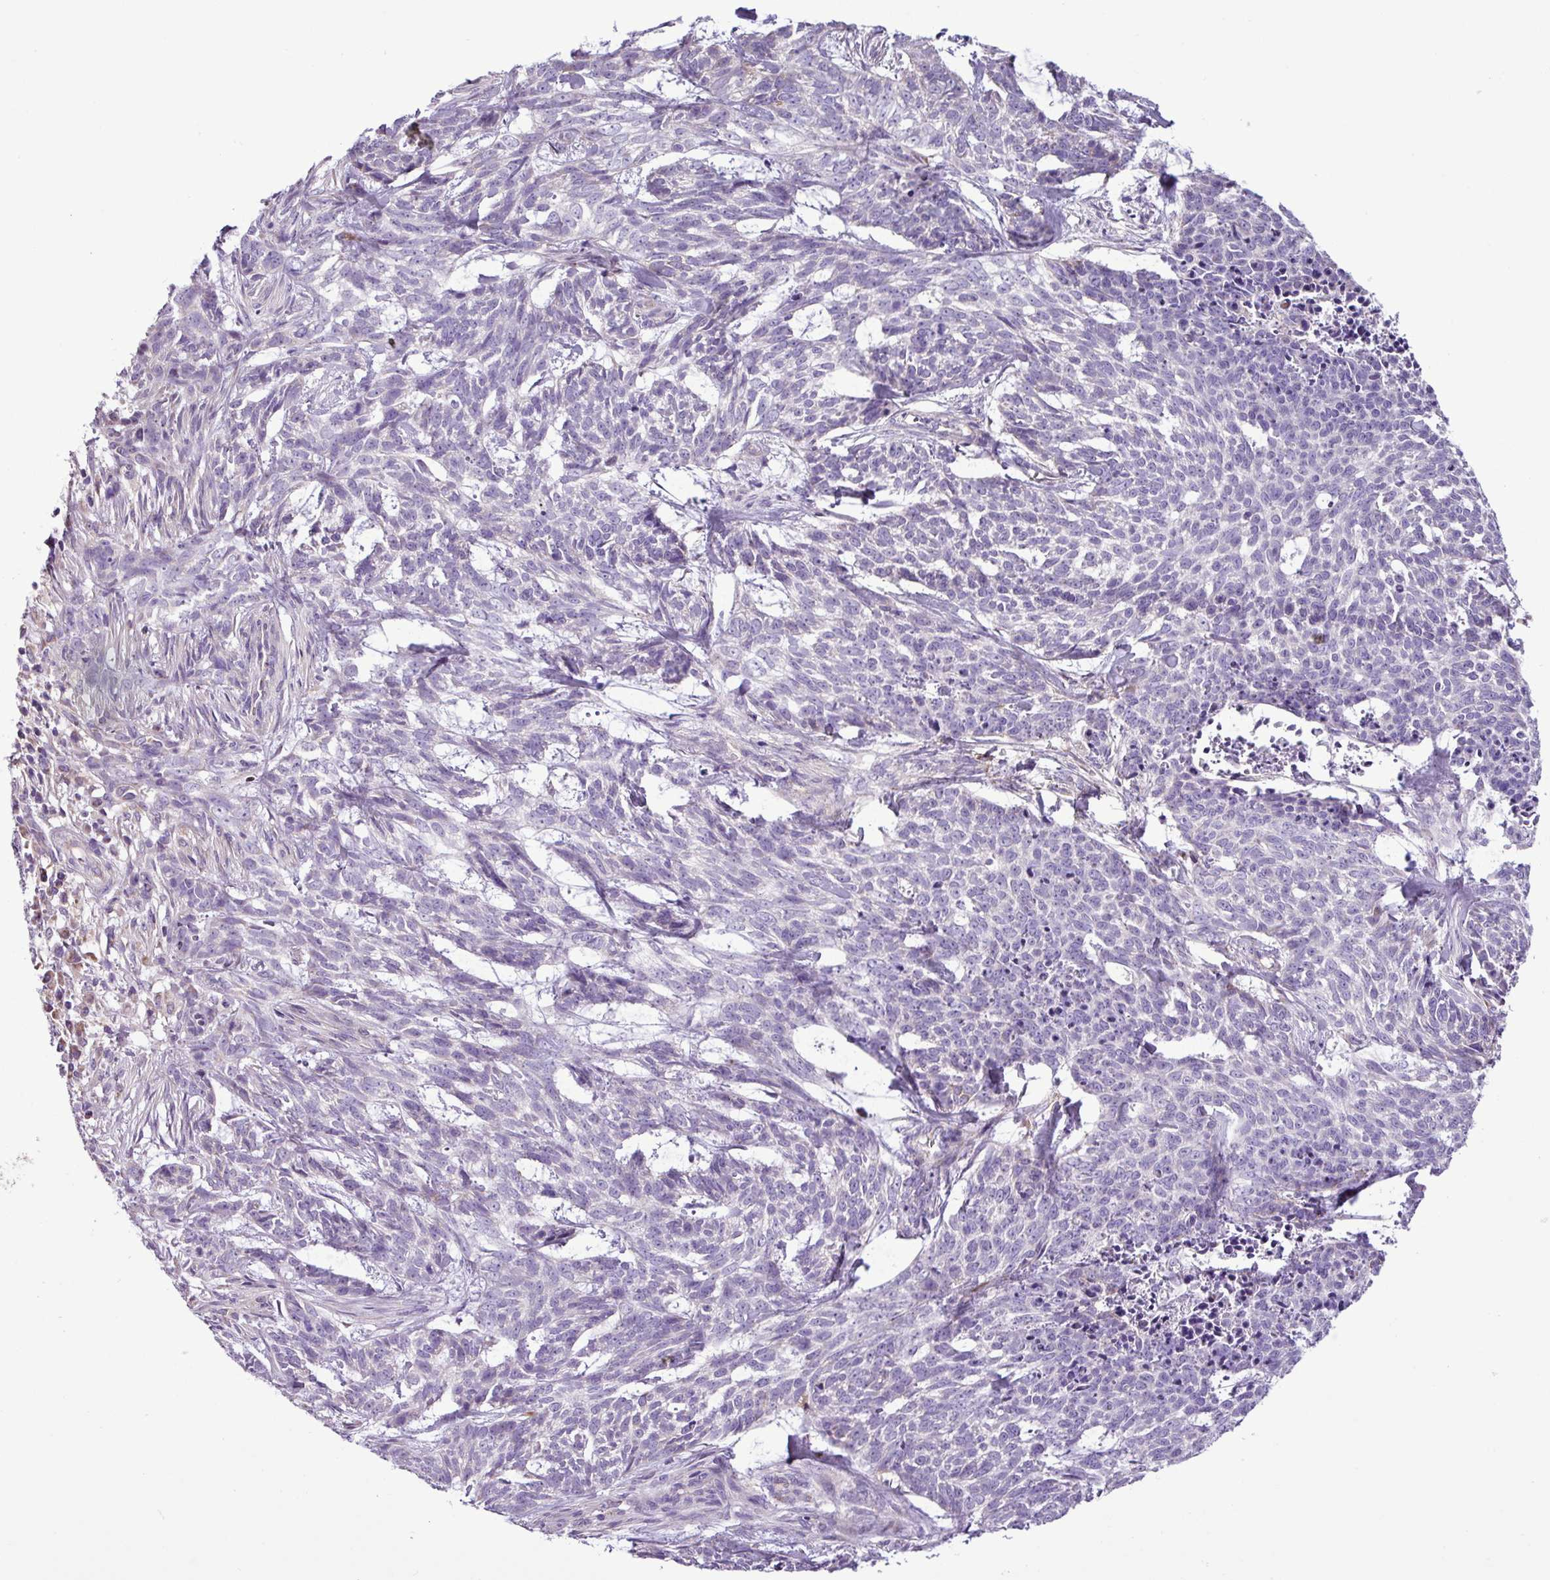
{"staining": {"intensity": "negative", "quantity": "none", "location": "none"}, "tissue": "skin cancer", "cell_type": "Tumor cells", "image_type": "cancer", "snomed": [{"axis": "morphology", "description": "Basal cell carcinoma"}, {"axis": "topography", "description": "Skin"}], "caption": "The immunohistochemistry micrograph has no significant staining in tumor cells of skin cancer tissue. Nuclei are stained in blue.", "gene": "FAM183A", "patient": {"sex": "female", "age": 93}}